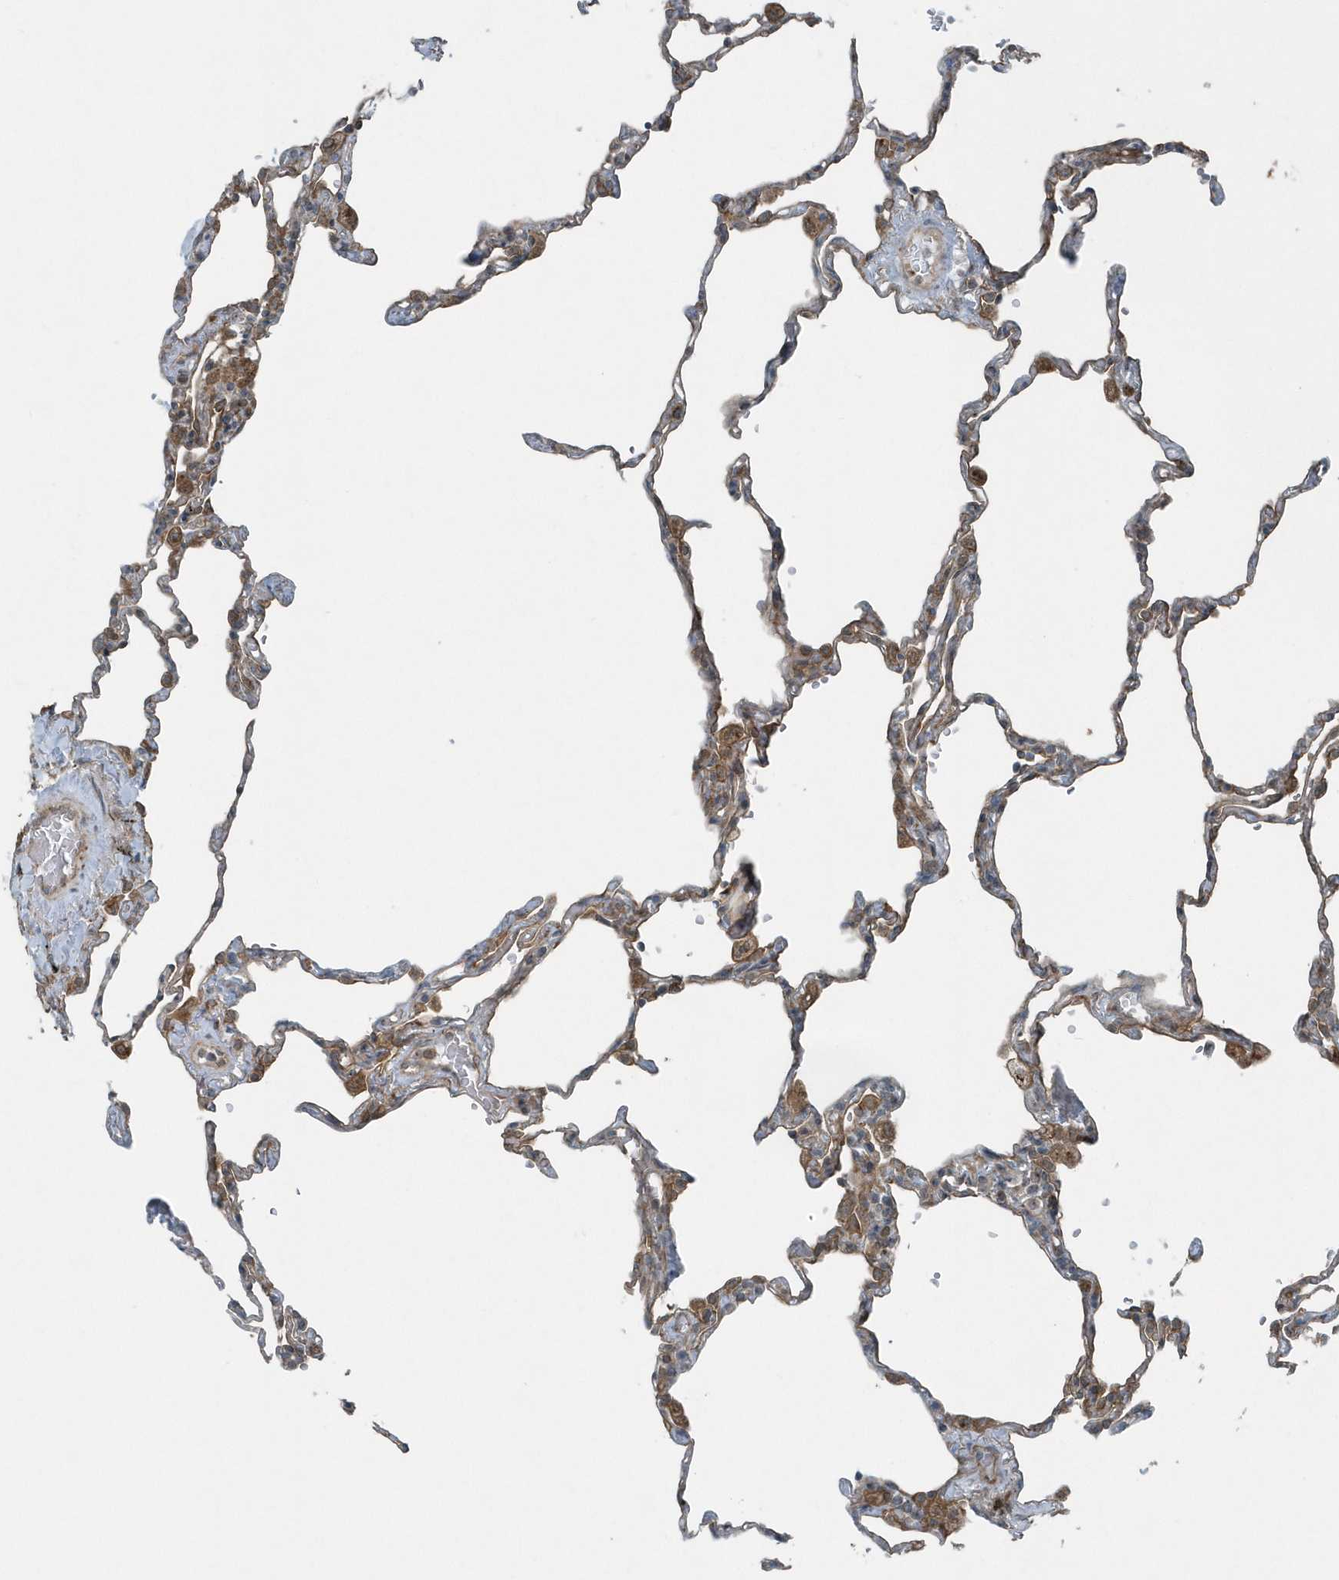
{"staining": {"intensity": "moderate", "quantity": ">75%", "location": "cytoplasmic/membranous"}, "tissue": "lung", "cell_type": "Alveolar cells", "image_type": "normal", "snomed": [{"axis": "morphology", "description": "Normal tissue, NOS"}, {"axis": "topography", "description": "Lung"}], "caption": "This histopathology image demonstrates normal lung stained with immunohistochemistry to label a protein in brown. The cytoplasmic/membranous of alveolar cells show moderate positivity for the protein. Nuclei are counter-stained blue.", "gene": "GCC2", "patient": {"sex": "male", "age": 59}}